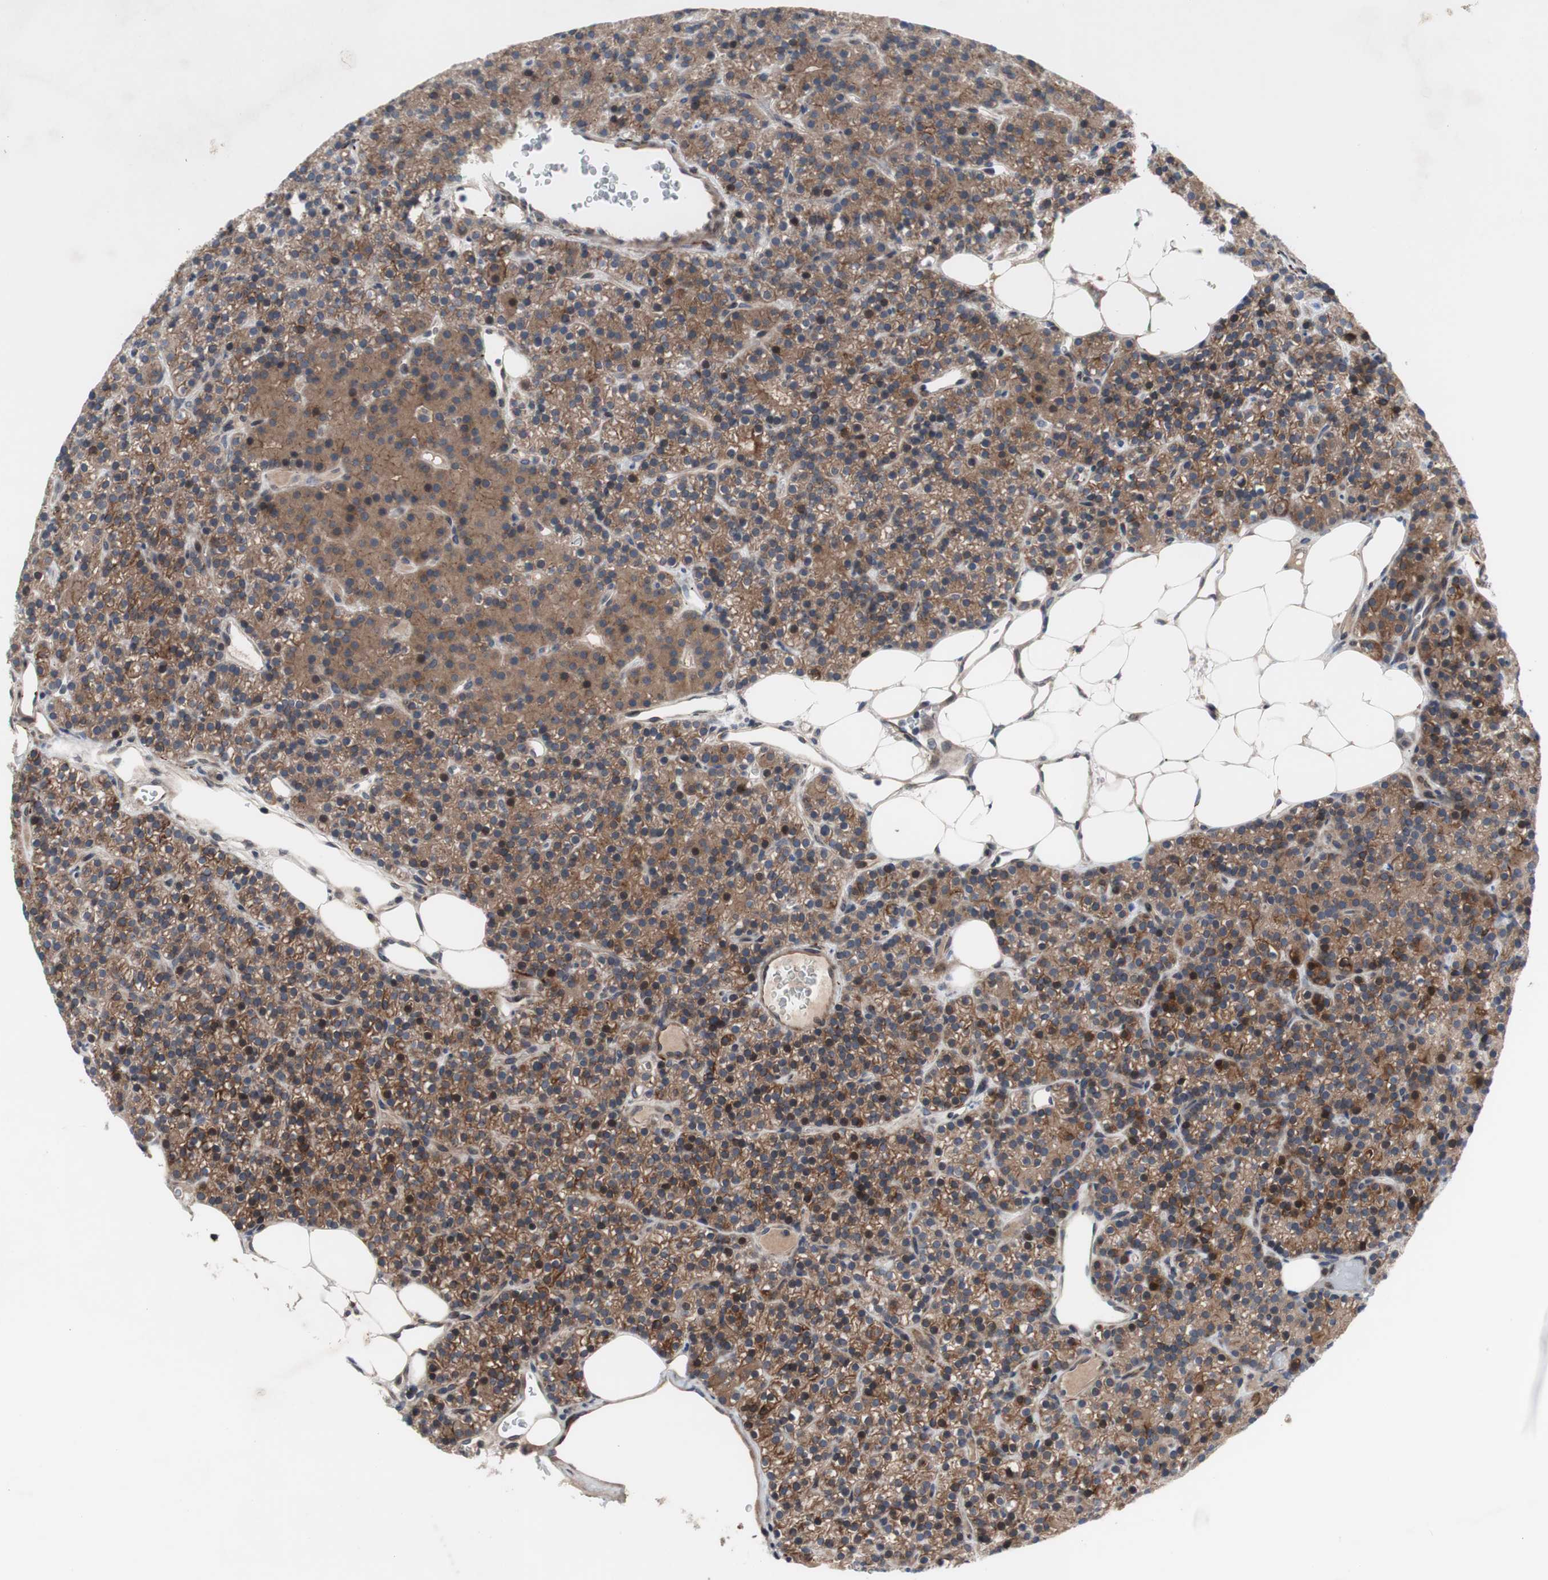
{"staining": {"intensity": "moderate", "quantity": ">75%", "location": "cytoplasmic/membranous,nuclear"}, "tissue": "parathyroid gland", "cell_type": "Glandular cells", "image_type": "normal", "snomed": [{"axis": "morphology", "description": "Normal tissue, NOS"}, {"axis": "morphology", "description": "Hyperplasia, NOS"}, {"axis": "topography", "description": "Parathyroid gland"}], "caption": "A micrograph of human parathyroid gland stained for a protein reveals moderate cytoplasmic/membranous,nuclear brown staining in glandular cells. The protein is stained brown, and the nuclei are stained in blue (DAB IHC with brightfield microscopy, high magnification).", "gene": "OAZ1", "patient": {"sex": "male", "age": 44}}